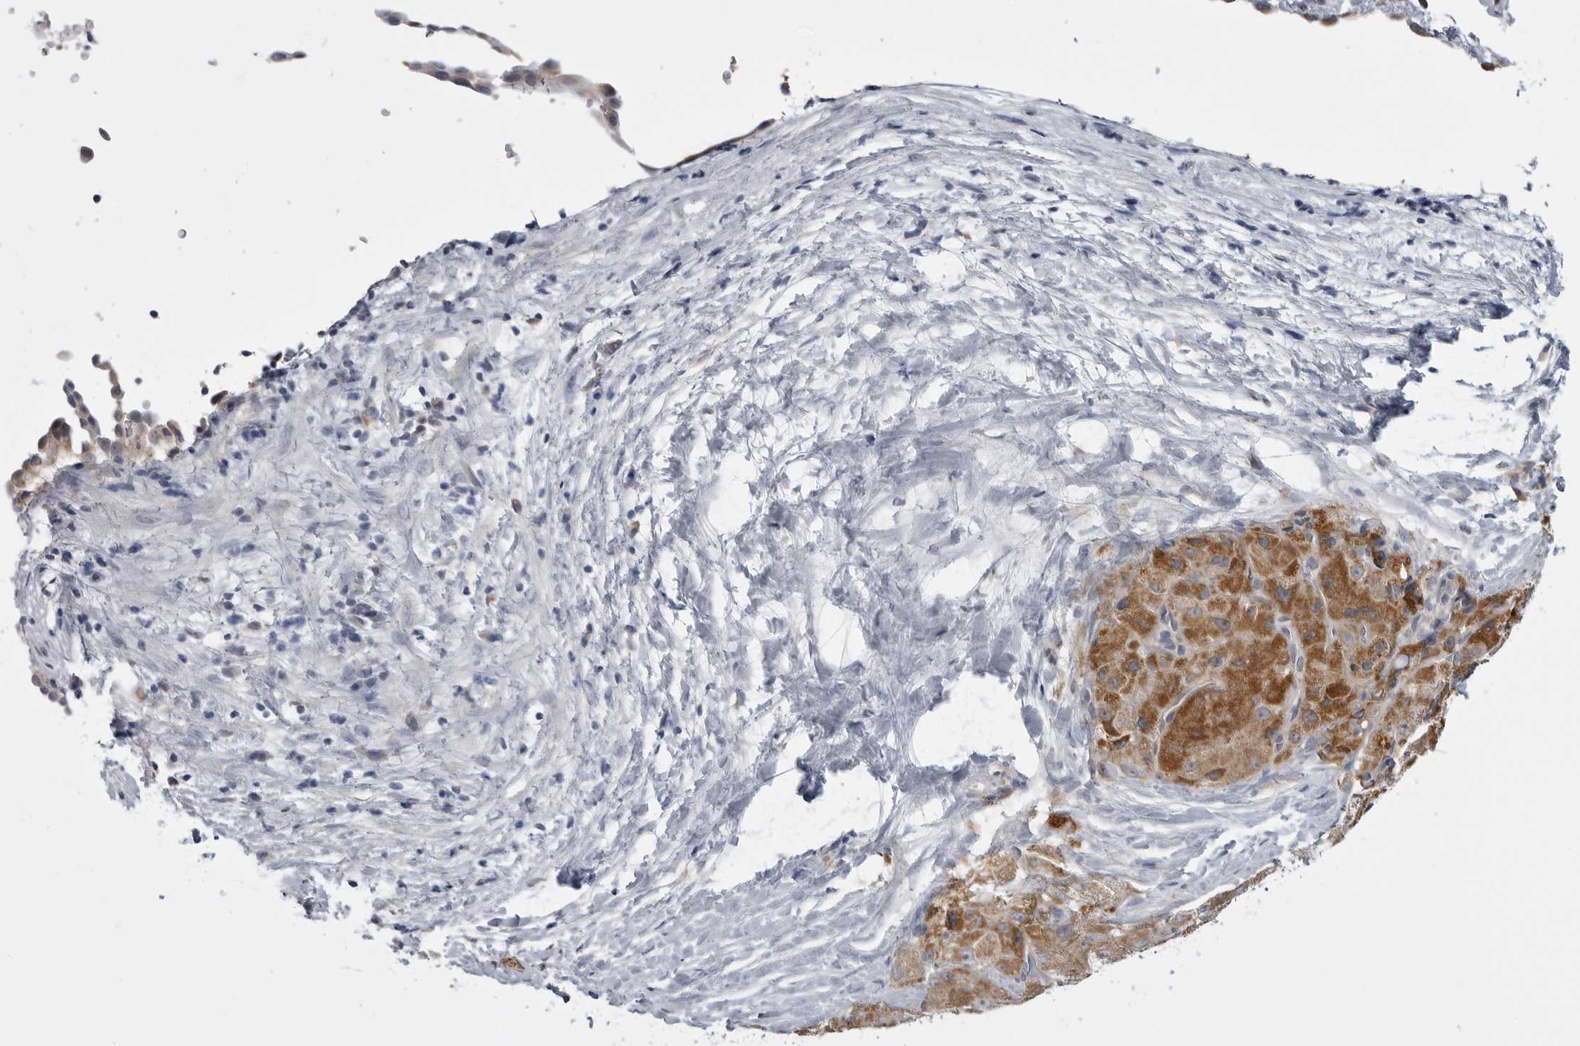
{"staining": {"intensity": "moderate", "quantity": ">75%", "location": "cytoplasmic/membranous"}, "tissue": "liver cancer", "cell_type": "Tumor cells", "image_type": "cancer", "snomed": [{"axis": "morphology", "description": "Carcinoma, Hepatocellular, NOS"}, {"axis": "topography", "description": "Liver"}], "caption": "An IHC image of tumor tissue is shown. Protein staining in brown labels moderate cytoplasmic/membranous positivity in liver cancer (hepatocellular carcinoma) within tumor cells.", "gene": "FH", "patient": {"sex": "male", "age": 80}}